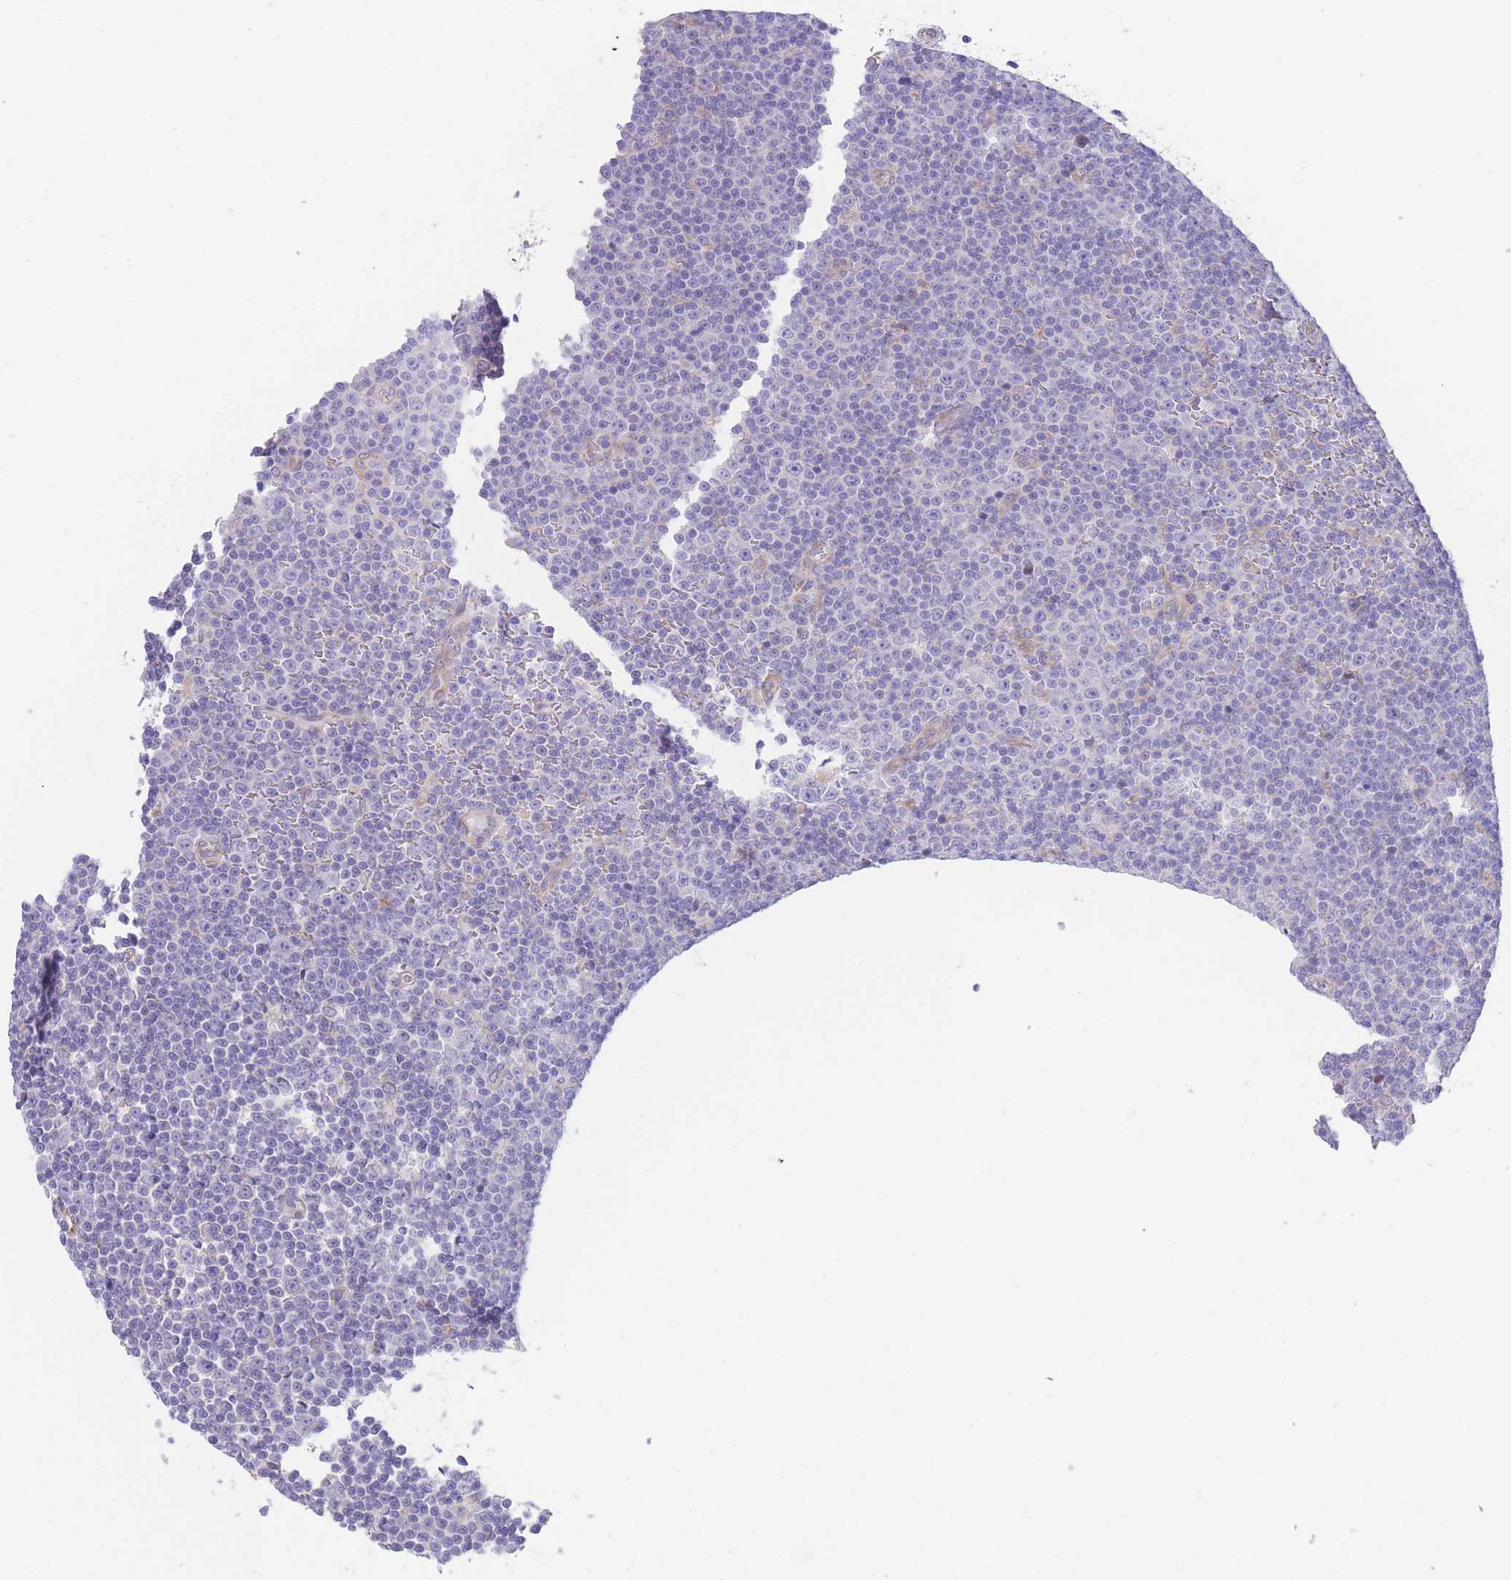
{"staining": {"intensity": "negative", "quantity": "none", "location": "none"}, "tissue": "lymphoma", "cell_type": "Tumor cells", "image_type": "cancer", "snomed": [{"axis": "morphology", "description": "Malignant lymphoma, non-Hodgkin's type, Low grade"}, {"axis": "topography", "description": "Lymph node"}], "caption": "A high-resolution photomicrograph shows immunohistochemistry staining of lymphoma, which demonstrates no significant positivity in tumor cells. (Immunohistochemistry, brightfield microscopy, high magnification).", "gene": "DET1", "patient": {"sex": "female", "age": 67}}